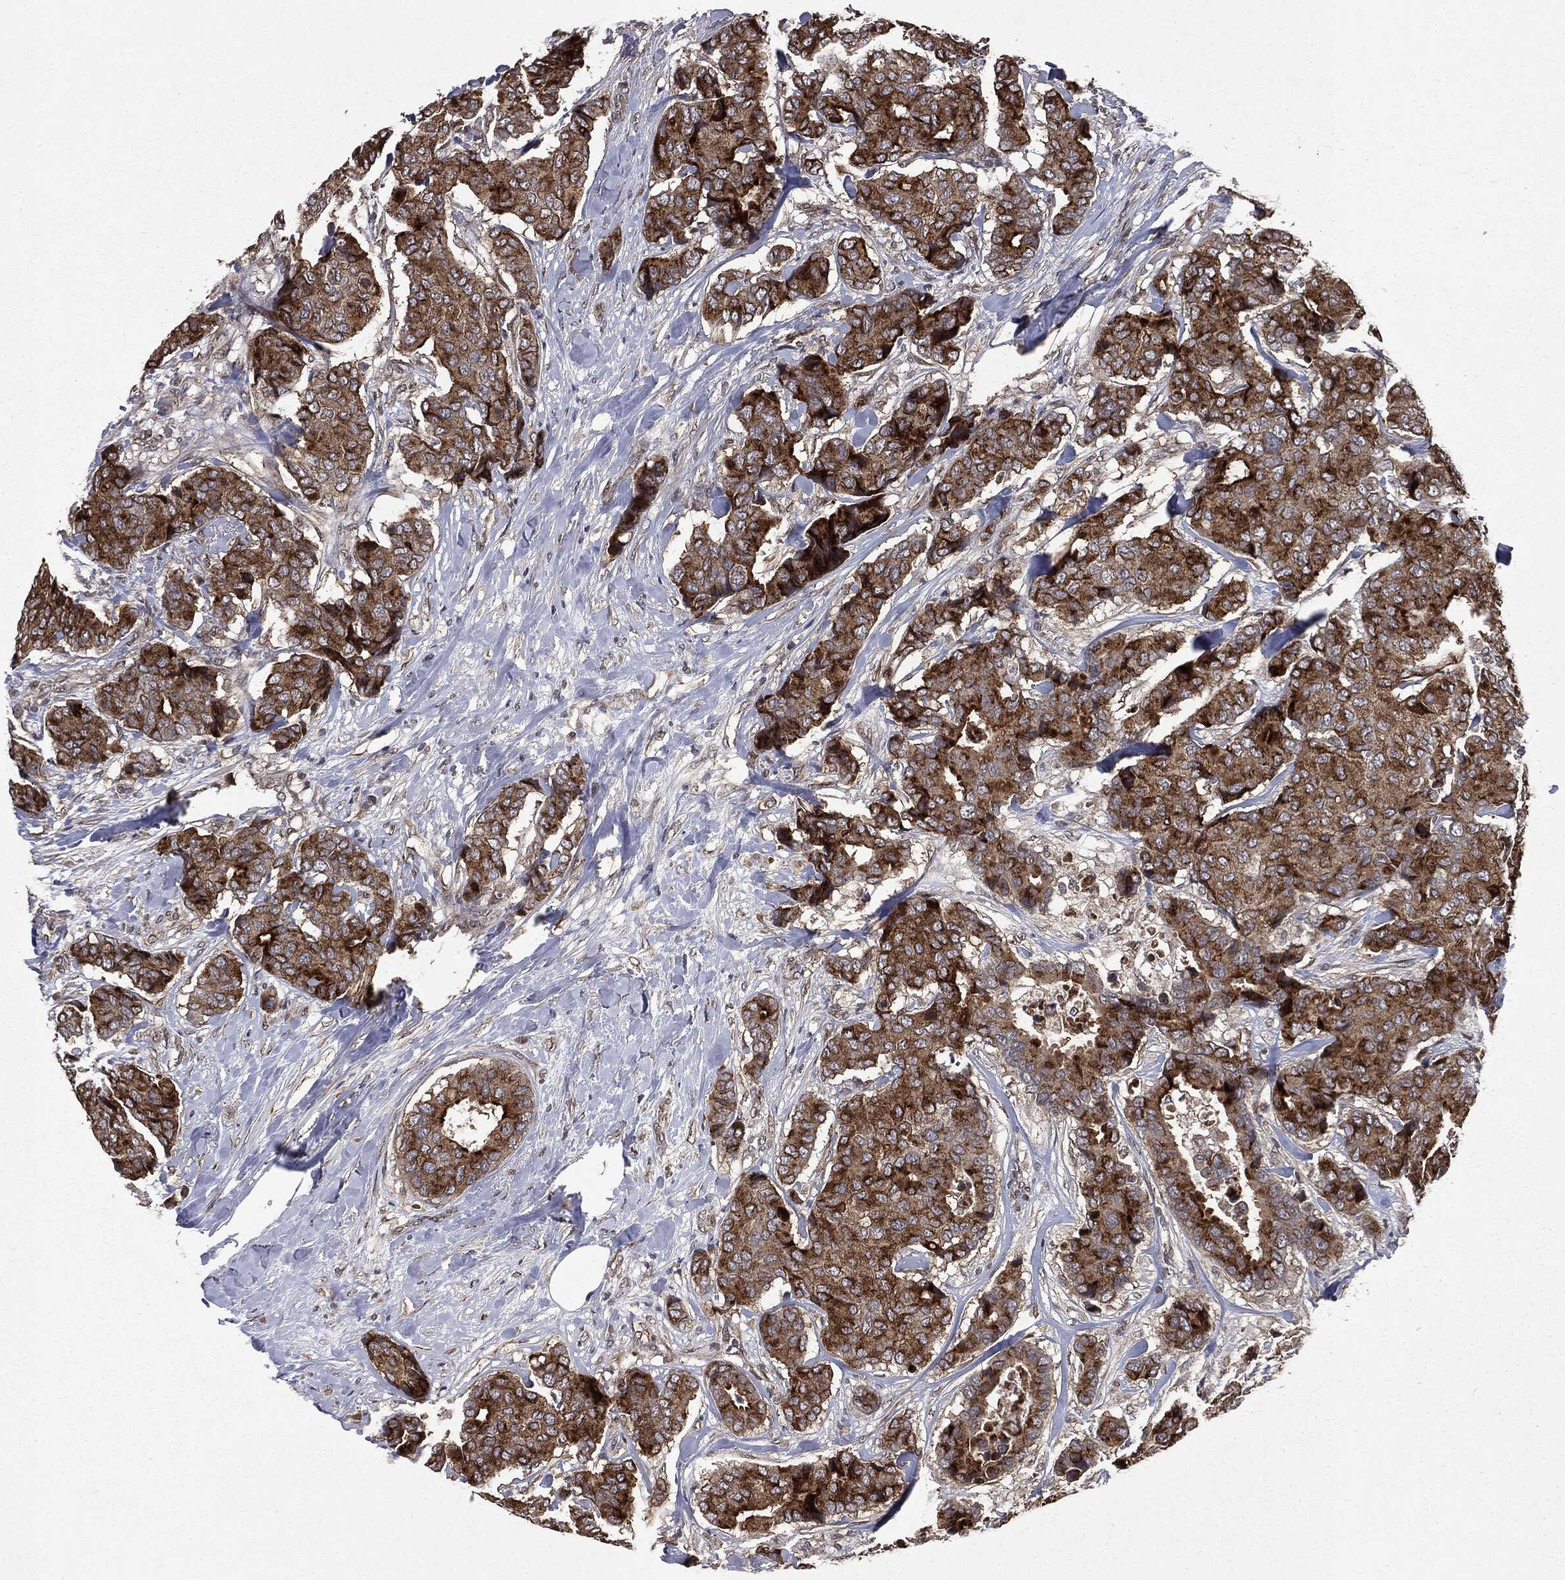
{"staining": {"intensity": "strong", "quantity": ">75%", "location": "cytoplasmic/membranous"}, "tissue": "breast cancer", "cell_type": "Tumor cells", "image_type": "cancer", "snomed": [{"axis": "morphology", "description": "Duct carcinoma"}, {"axis": "topography", "description": "Breast"}], "caption": "IHC micrograph of neoplastic tissue: human breast cancer stained using immunohistochemistry exhibits high levels of strong protein expression localized specifically in the cytoplasmic/membranous of tumor cells, appearing as a cytoplasmic/membranous brown color.", "gene": "PLPPR2", "patient": {"sex": "female", "age": 75}}